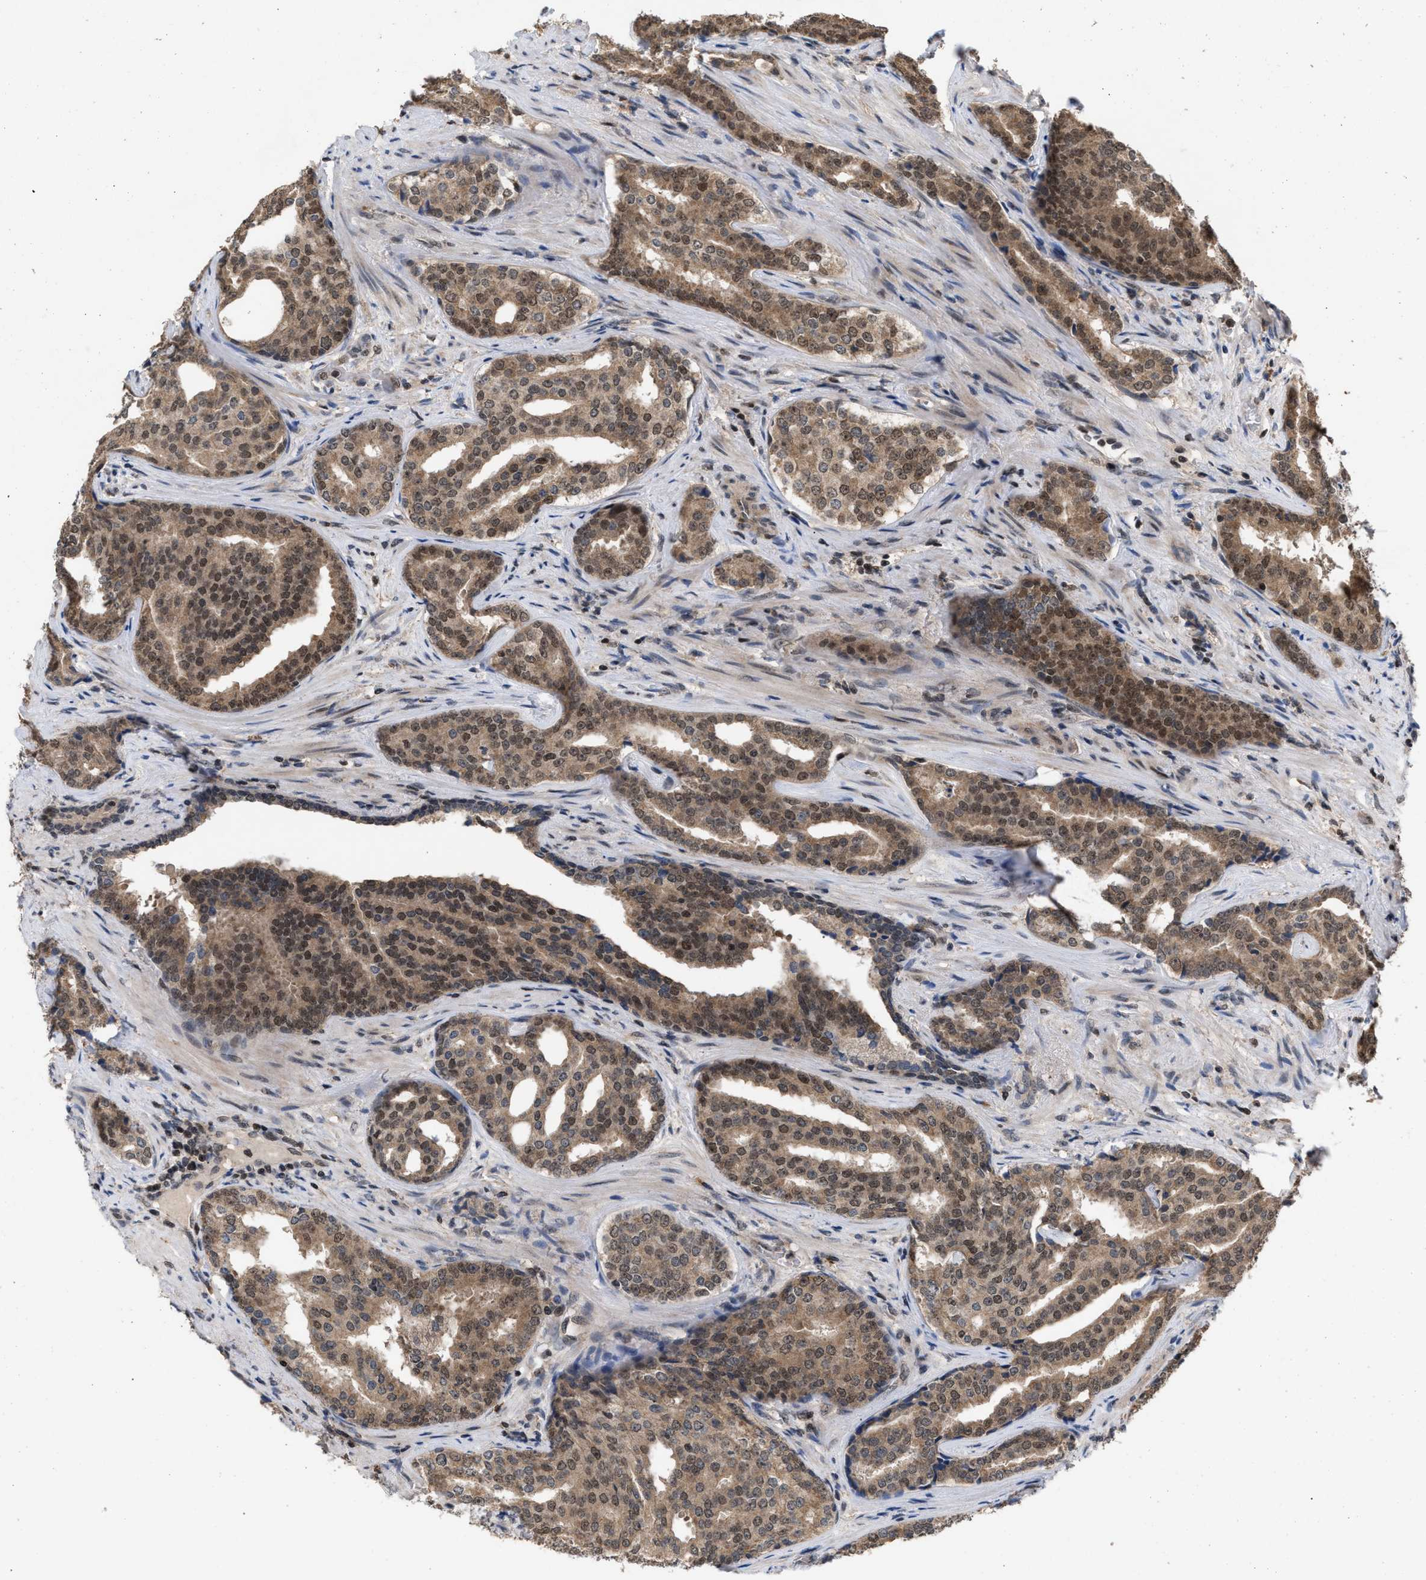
{"staining": {"intensity": "moderate", "quantity": ">75%", "location": "cytoplasmic/membranous,nuclear"}, "tissue": "prostate cancer", "cell_type": "Tumor cells", "image_type": "cancer", "snomed": [{"axis": "morphology", "description": "Adenocarcinoma, High grade"}, {"axis": "topography", "description": "Prostate"}], "caption": "This is an image of immunohistochemistry staining of prostate cancer, which shows moderate staining in the cytoplasmic/membranous and nuclear of tumor cells.", "gene": "C9orf78", "patient": {"sex": "male", "age": 71}}